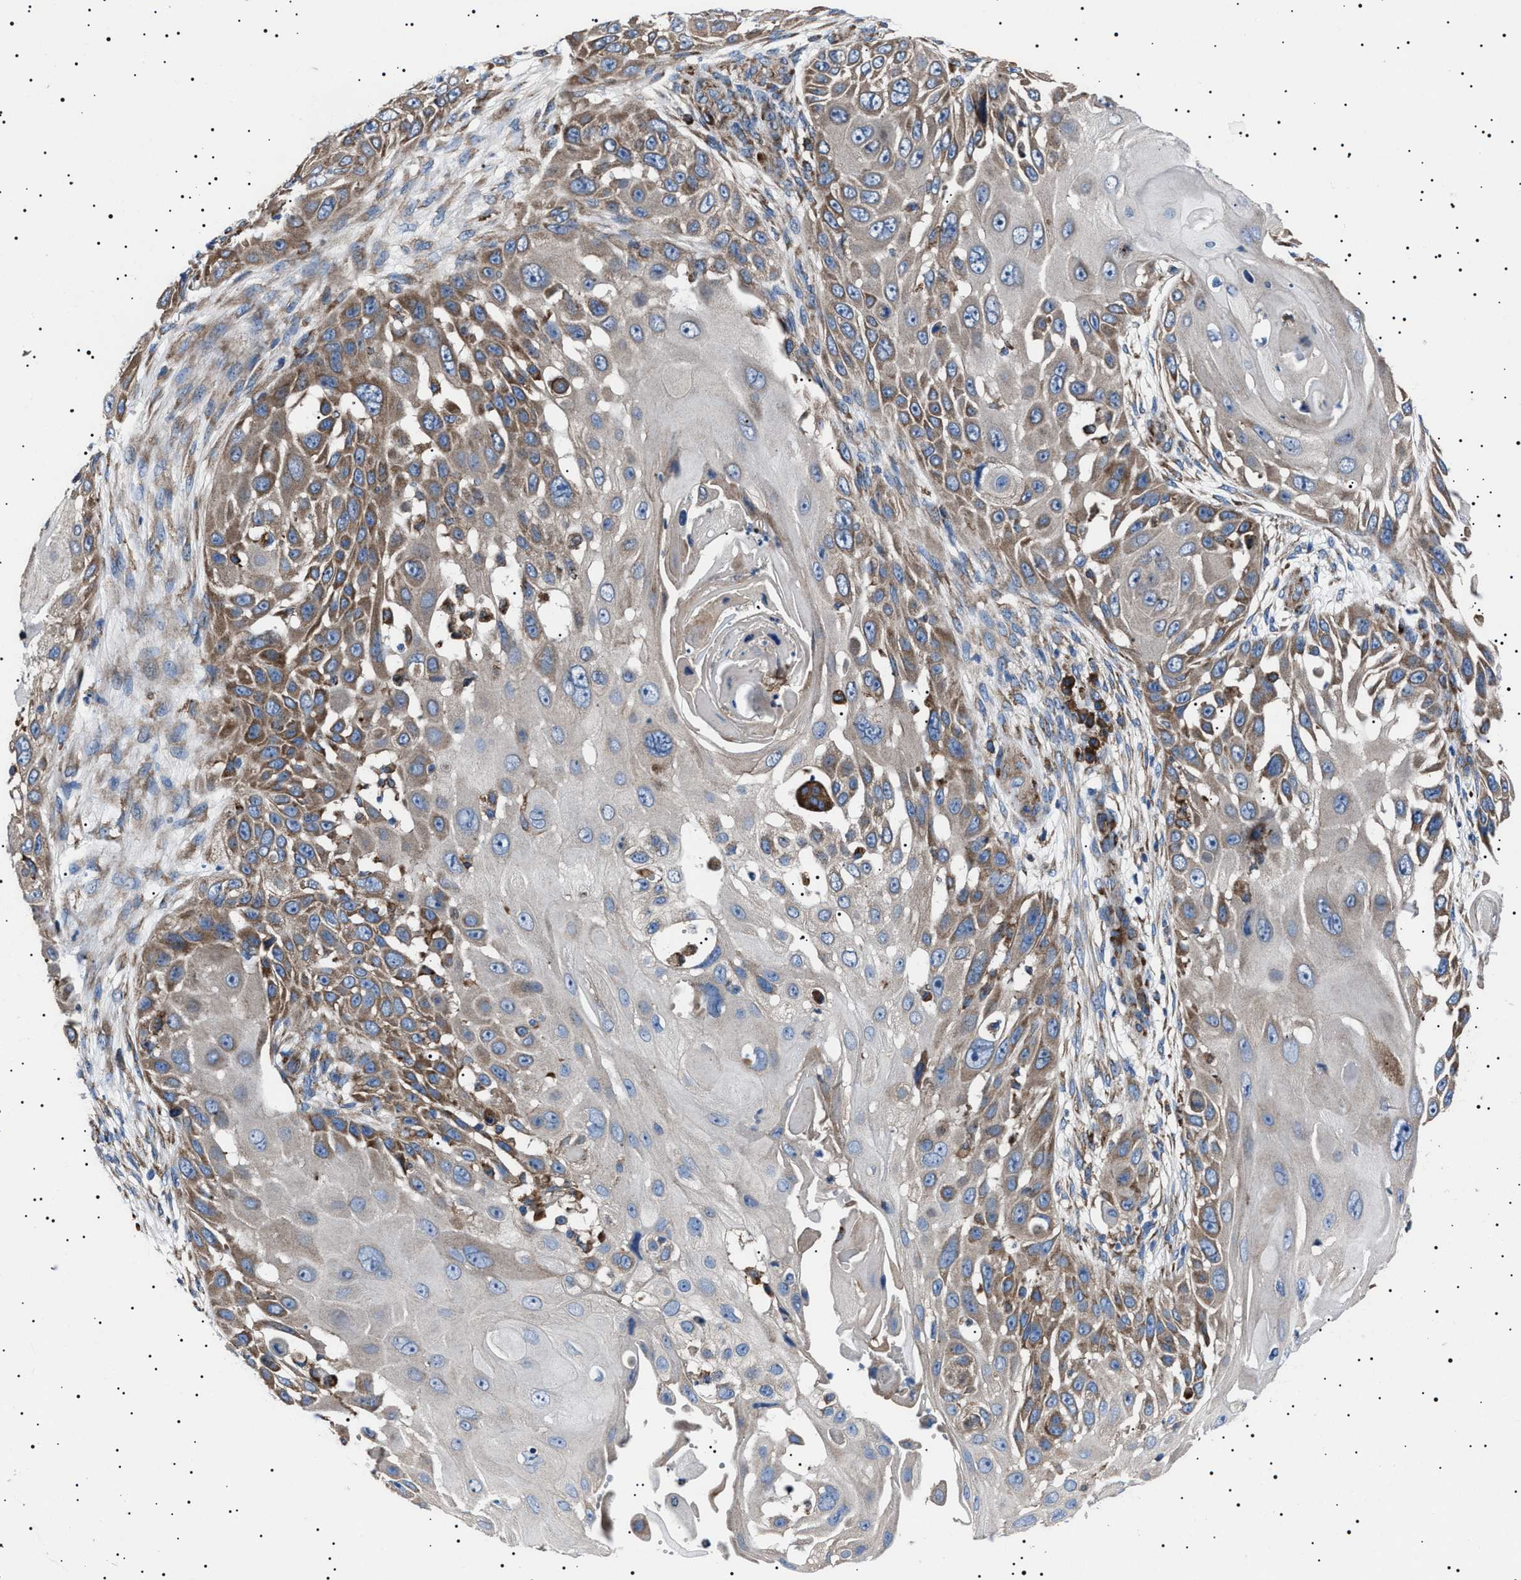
{"staining": {"intensity": "moderate", "quantity": ">75%", "location": "cytoplasmic/membranous"}, "tissue": "skin cancer", "cell_type": "Tumor cells", "image_type": "cancer", "snomed": [{"axis": "morphology", "description": "Squamous cell carcinoma, NOS"}, {"axis": "topography", "description": "Skin"}], "caption": "Immunohistochemistry (IHC) of skin cancer (squamous cell carcinoma) demonstrates medium levels of moderate cytoplasmic/membranous staining in approximately >75% of tumor cells. The staining was performed using DAB (3,3'-diaminobenzidine) to visualize the protein expression in brown, while the nuclei were stained in blue with hematoxylin (Magnification: 20x).", "gene": "TOP1MT", "patient": {"sex": "female", "age": 44}}